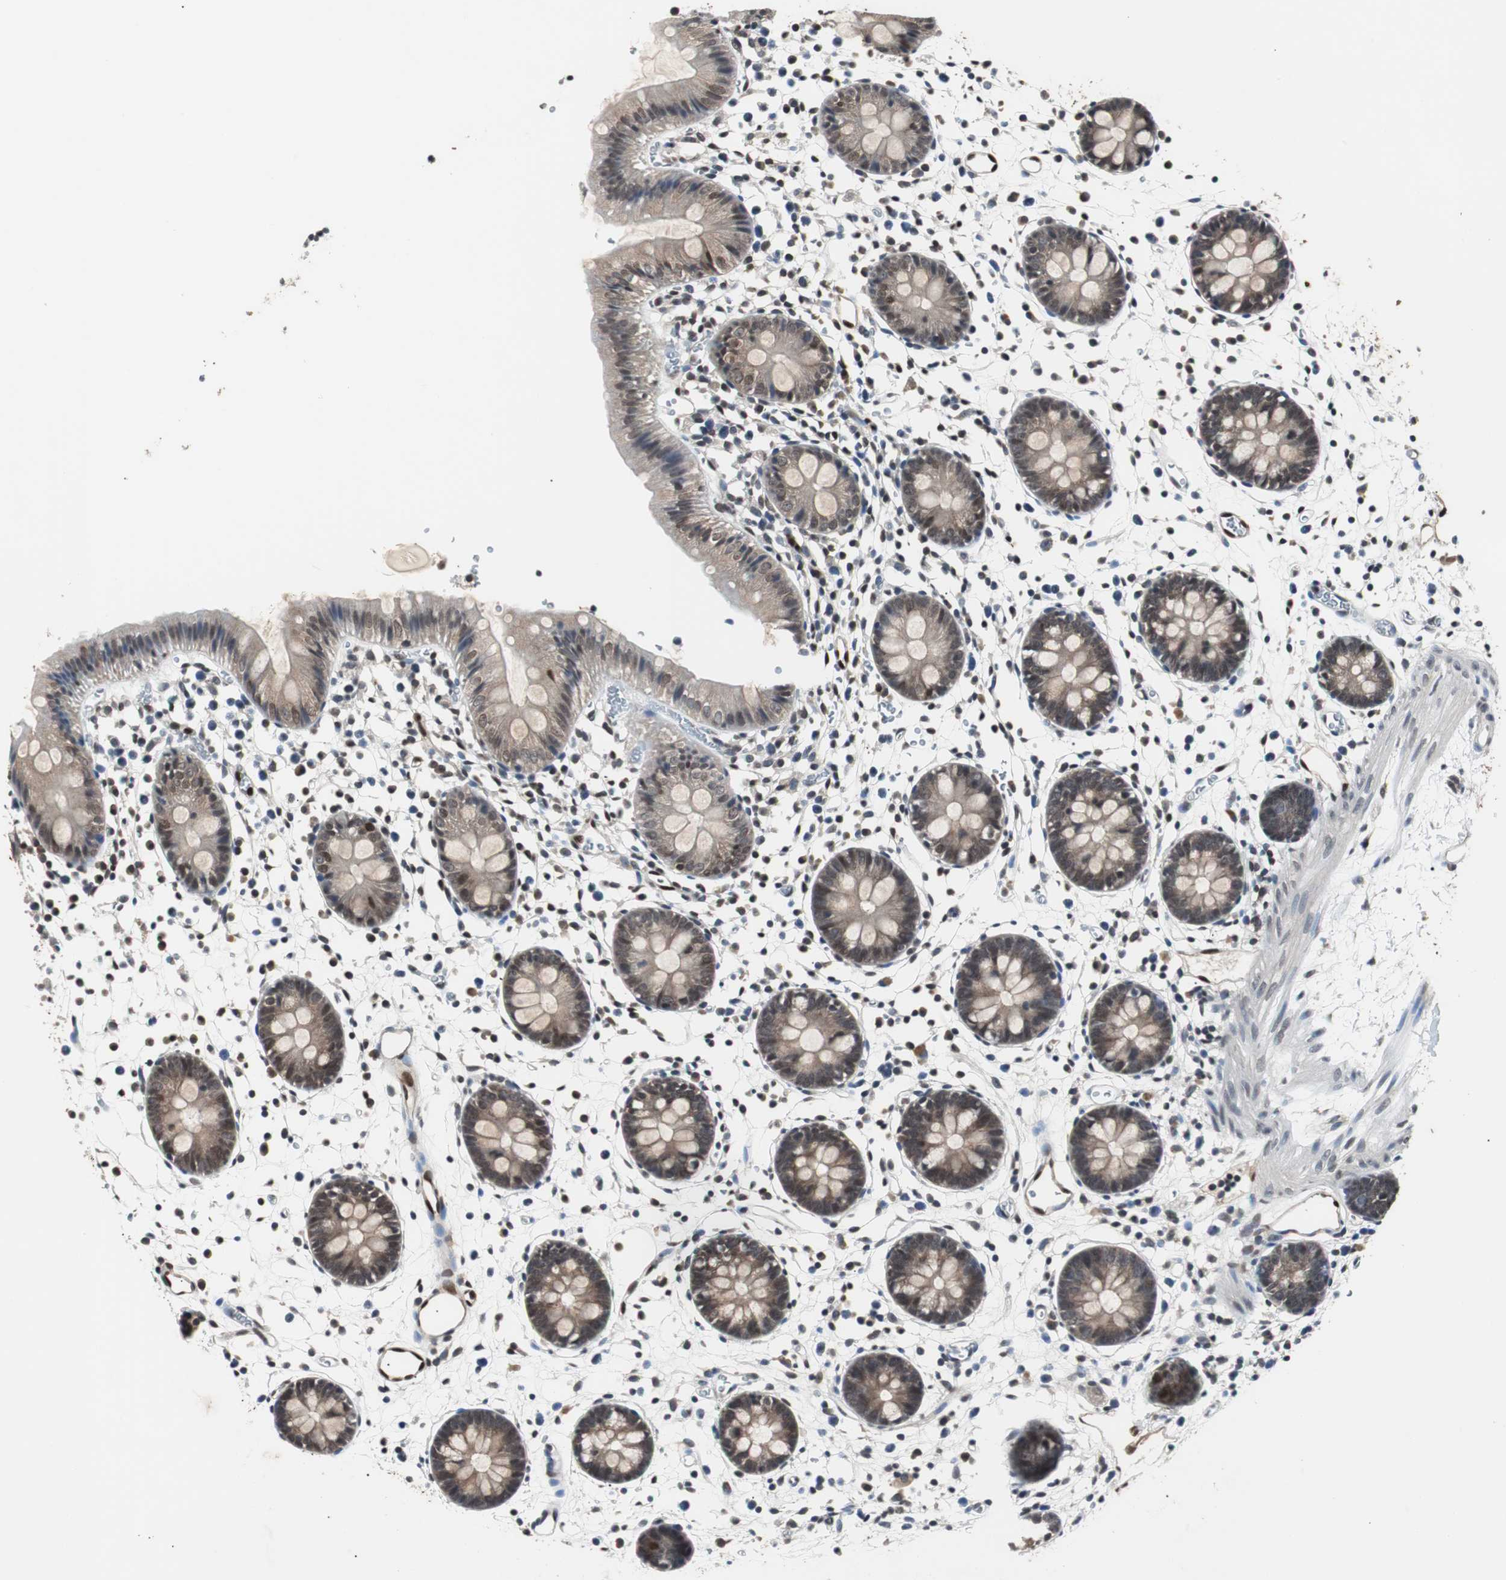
{"staining": {"intensity": "moderate", "quantity": "25%-75%", "location": "cytoplasmic/membranous,nuclear"}, "tissue": "colon", "cell_type": "Endothelial cells", "image_type": "normal", "snomed": [{"axis": "morphology", "description": "Normal tissue, NOS"}, {"axis": "morphology", "description": "Adenocarcinoma, NOS"}, {"axis": "topography", "description": "Colon"}, {"axis": "topography", "description": "Peripheral nerve tissue"}], "caption": "A high-resolution micrograph shows immunohistochemistry (IHC) staining of benign colon, which exhibits moderate cytoplasmic/membranous,nuclear staining in about 25%-75% of endothelial cells.", "gene": "SMAD1", "patient": {"sex": "male", "age": 14}}